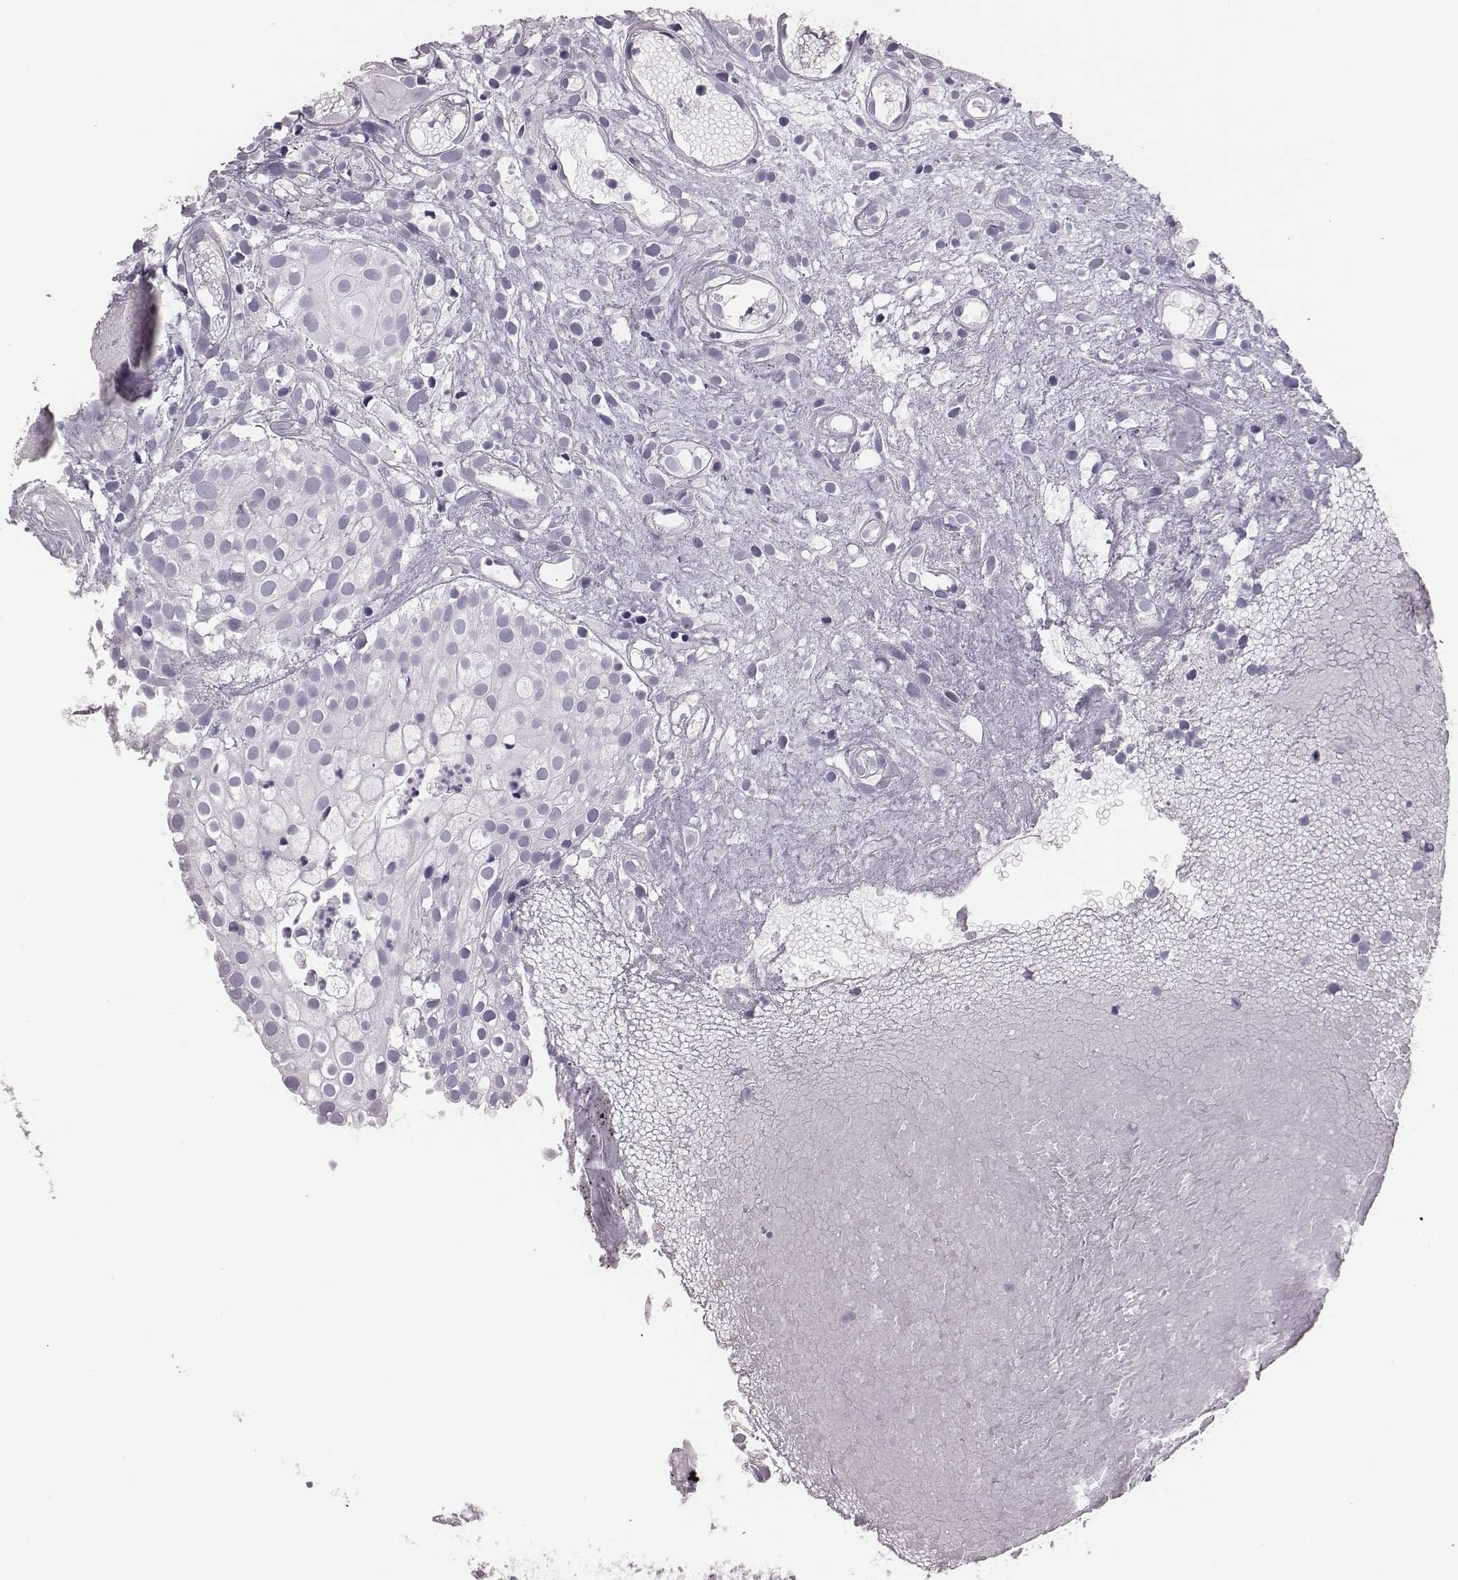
{"staining": {"intensity": "negative", "quantity": "none", "location": "none"}, "tissue": "prostate cancer", "cell_type": "Tumor cells", "image_type": "cancer", "snomed": [{"axis": "morphology", "description": "Adenocarcinoma, High grade"}, {"axis": "topography", "description": "Prostate"}], "caption": "Prostate cancer (adenocarcinoma (high-grade)) was stained to show a protein in brown. There is no significant staining in tumor cells.", "gene": "H1-6", "patient": {"sex": "male", "age": 79}}